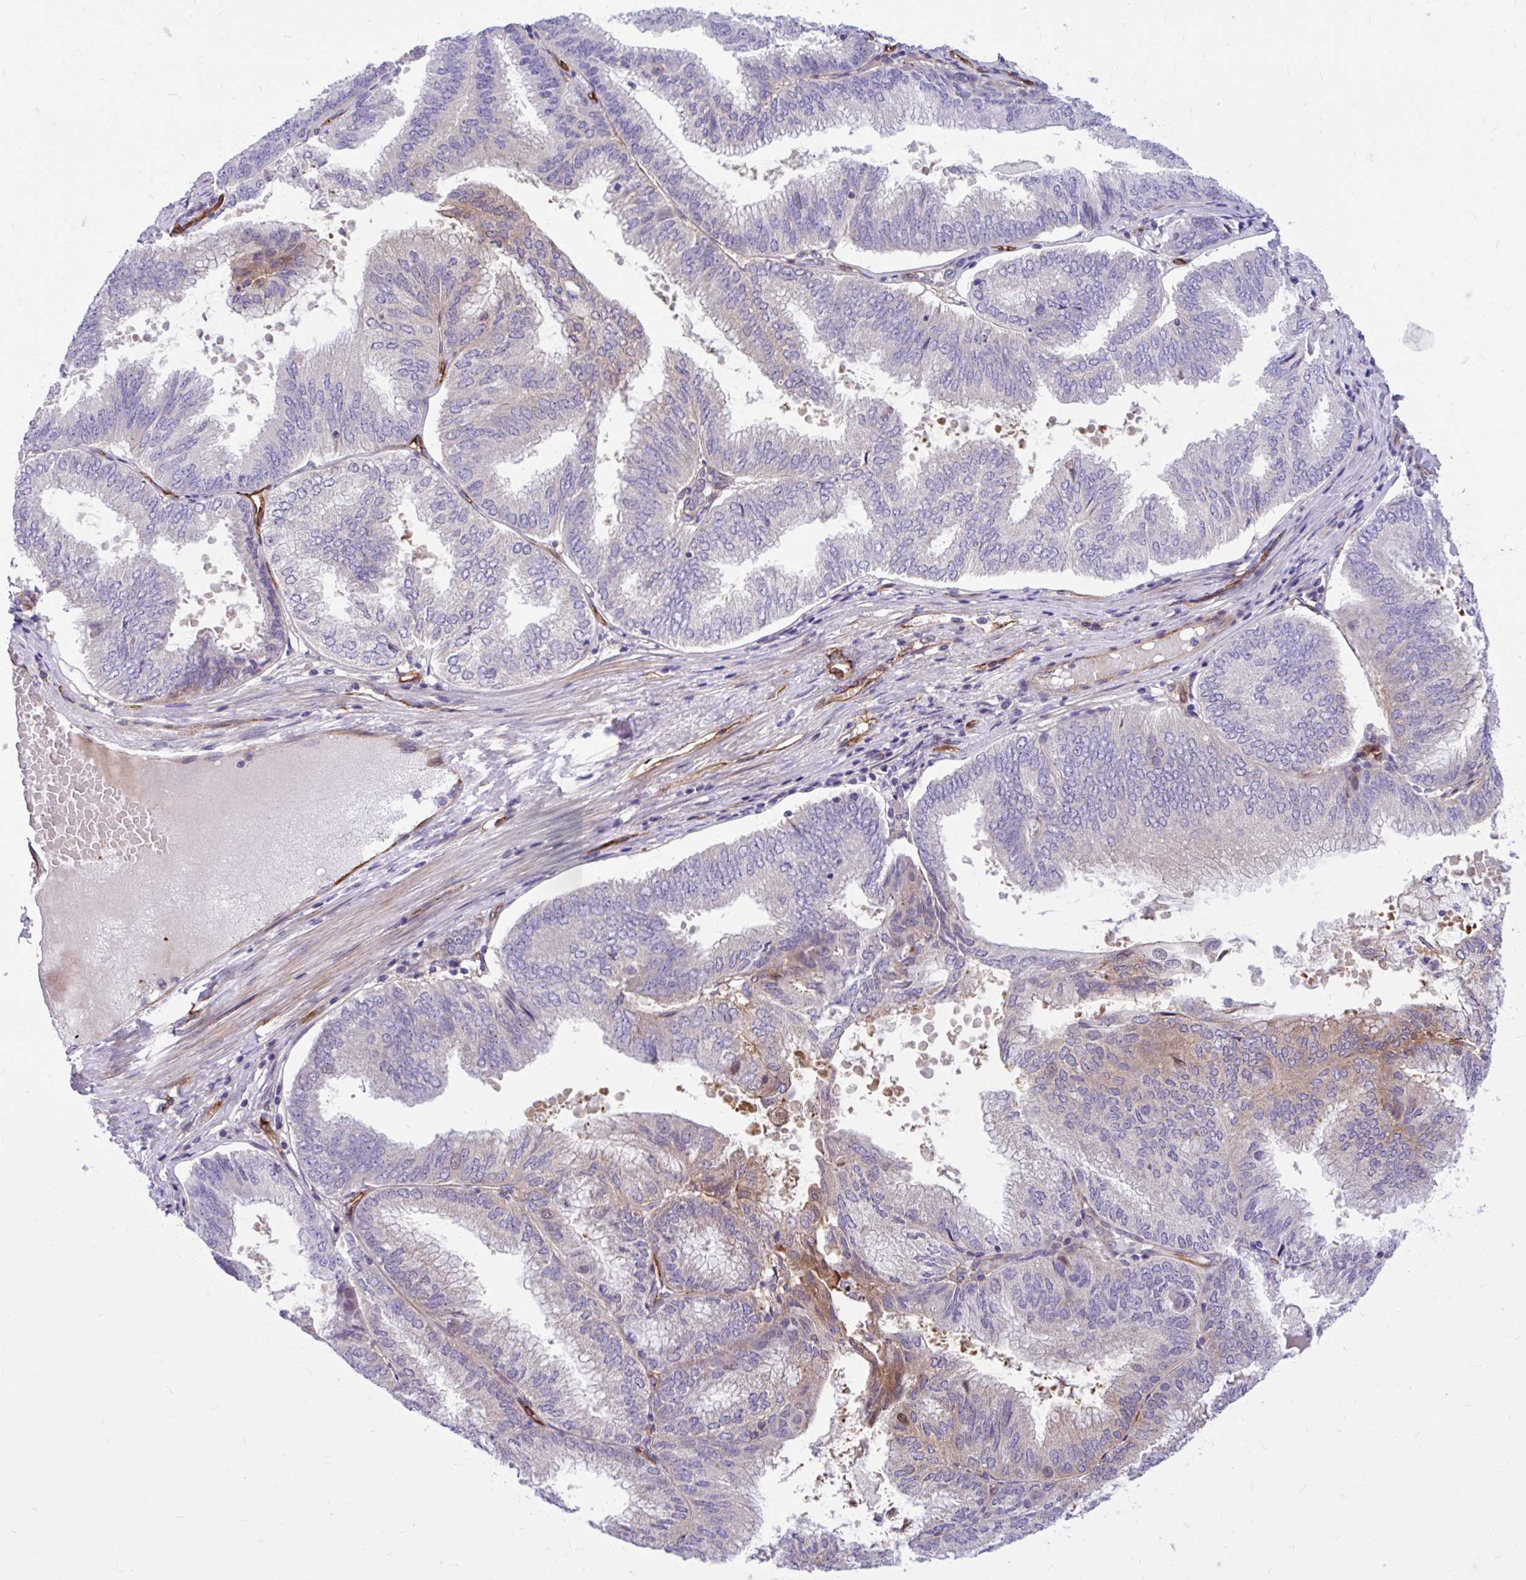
{"staining": {"intensity": "negative", "quantity": "none", "location": "none"}, "tissue": "endometrial cancer", "cell_type": "Tumor cells", "image_type": "cancer", "snomed": [{"axis": "morphology", "description": "Adenocarcinoma, NOS"}, {"axis": "topography", "description": "Endometrium"}], "caption": "This is an IHC micrograph of endometrial adenocarcinoma. There is no positivity in tumor cells.", "gene": "ESPNL", "patient": {"sex": "female", "age": 49}}